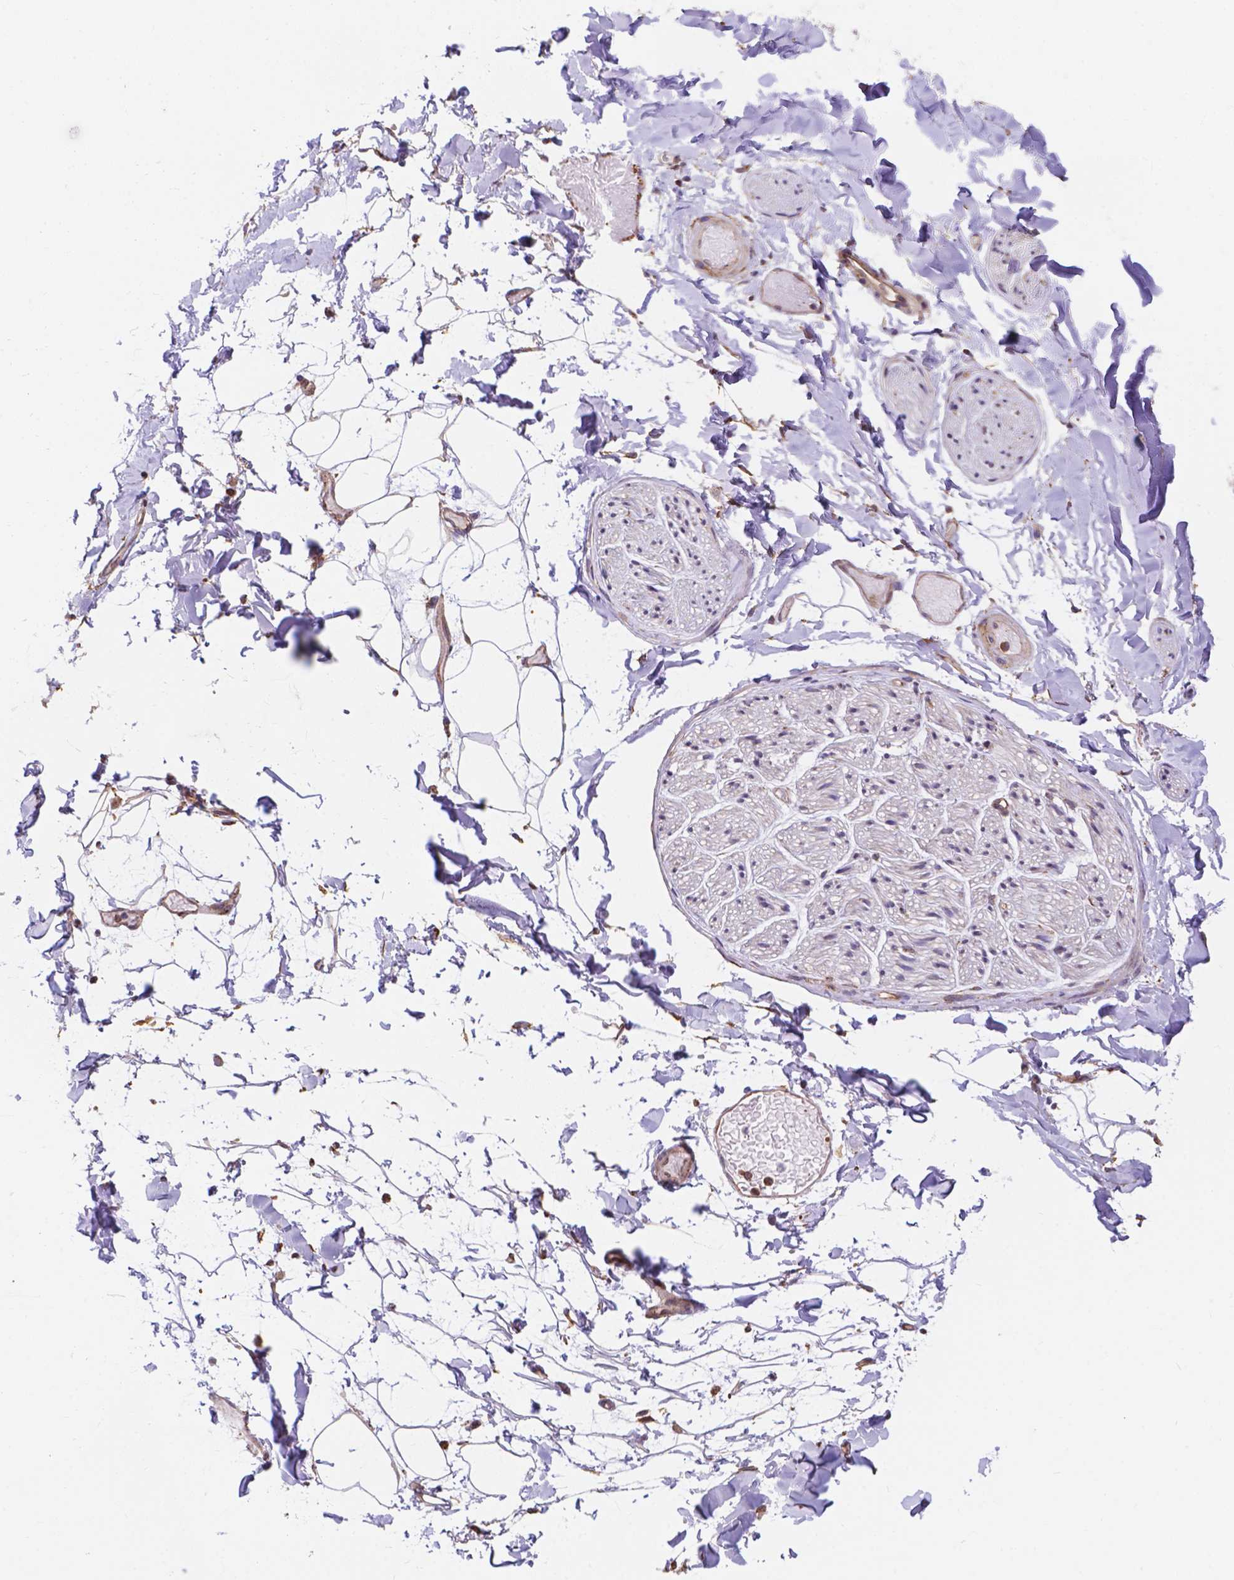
{"staining": {"intensity": "moderate", "quantity": "<25%", "location": "cytoplasmic/membranous"}, "tissue": "adipose tissue", "cell_type": "Adipocytes", "image_type": "normal", "snomed": [{"axis": "morphology", "description": "Normal tissue, NOS"}, {"axis": "topography", "description": "Gallbladder"}, {"axis": "topography", "description": "Peripheral nerve tissue"}], "caption": "Adipose tissue stained with DAB immunohistochemistry (IHC) displays low levels of moderate cytoplasmic/membranous staining in approximately <25% of adipocytes.", "gene": "IPO11", "patient": {"sex": "female", "age": 45}}